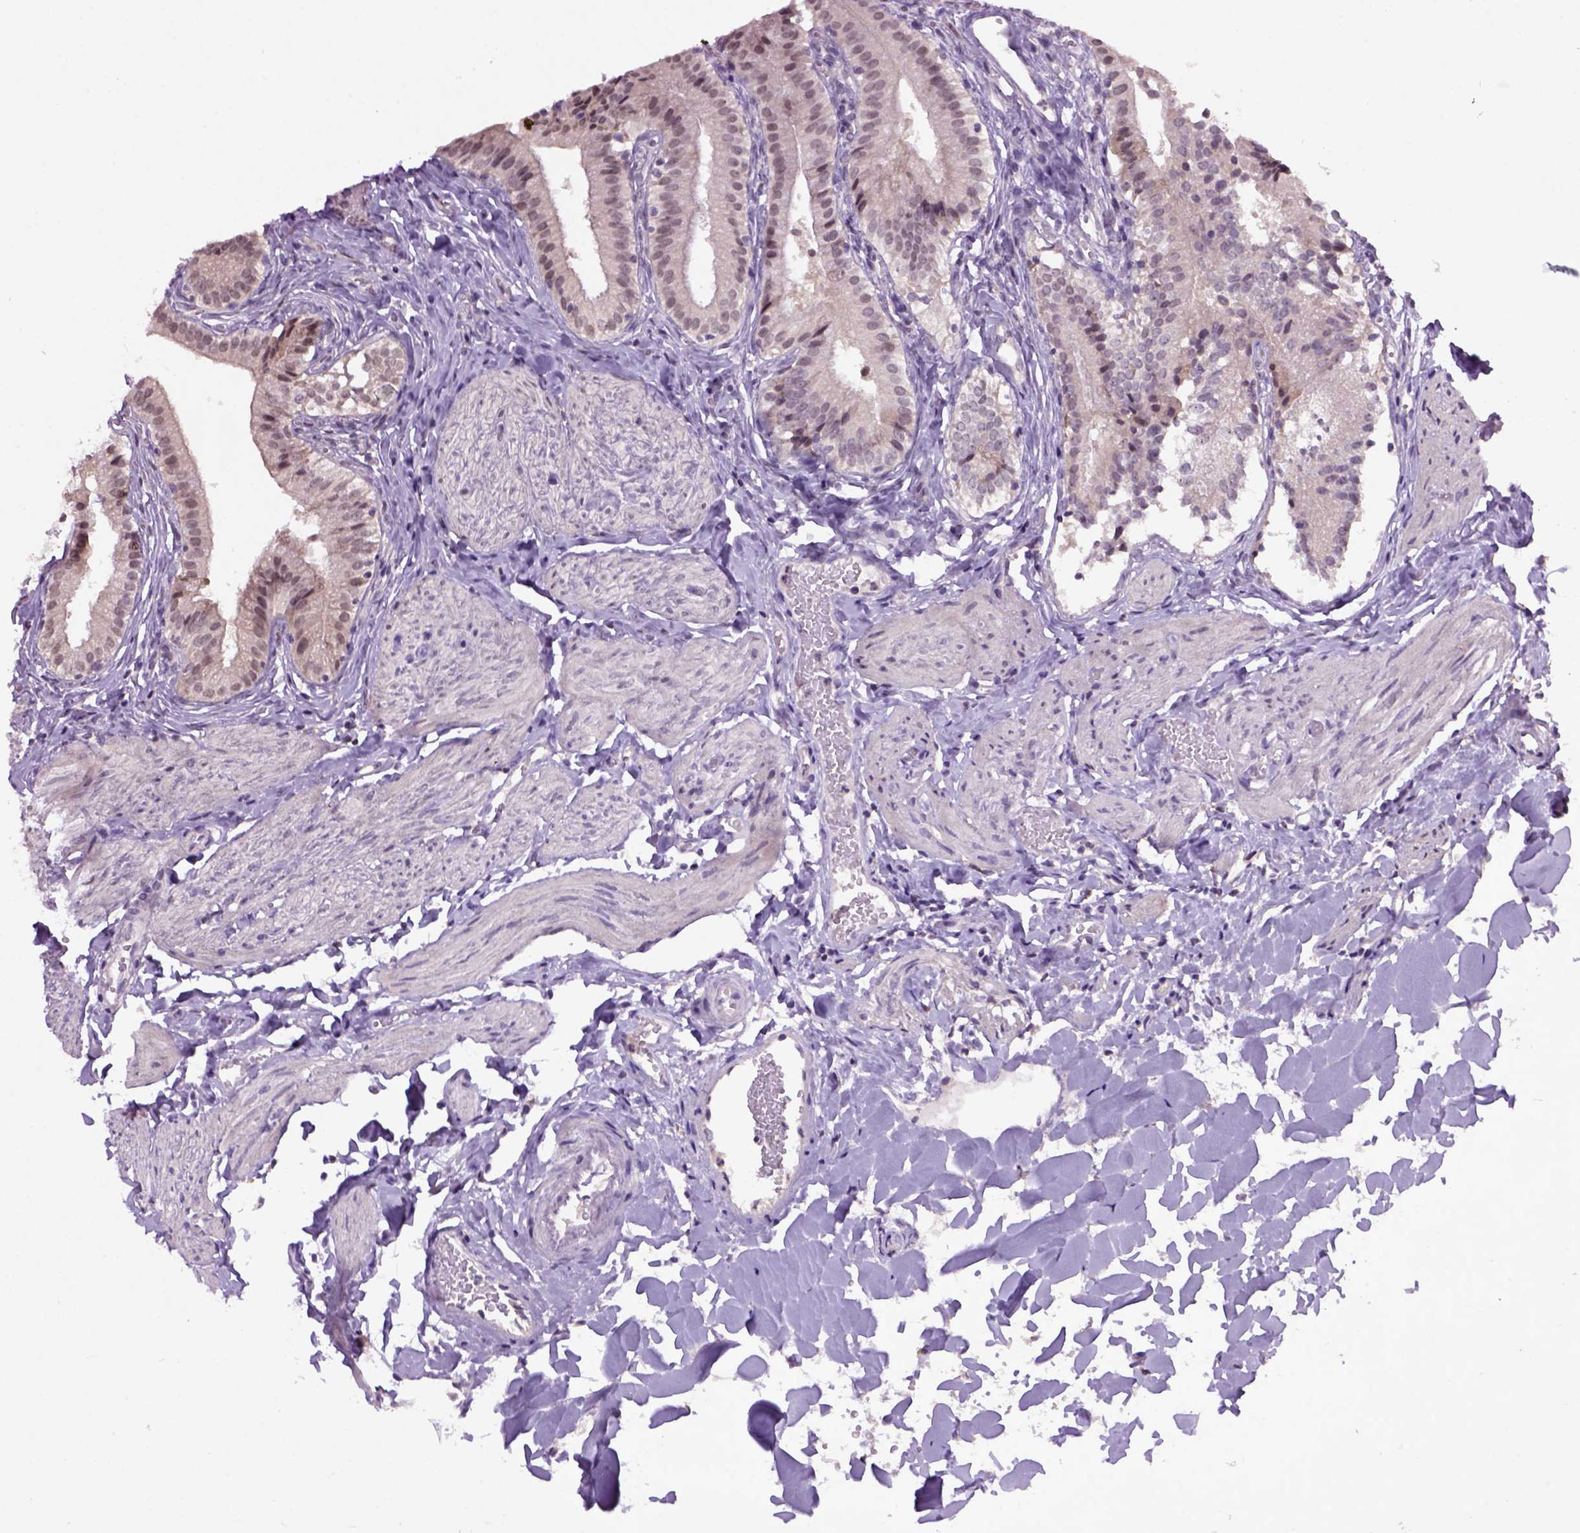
{"staining": {"intensity": "weak", "quantity": "25%-75%", "location": "cytoplasmic/membranous,nuclear"}, "tissue": "gallbladder", "cell_type": "Glandular cells", "image_type": "normal", "snomed": [{"axis": "morphology", "description": "Normal tissue, NOS"}, {"axis": "topography", "description": "Gallbladder"}], "caption": "Glandular cells exhibit weak cytoplasmic/membranous,nuclear staining in approximately 25%-75% of cells in normal gallbladder.", "gene": "RAB43", "patient": {"sex": "female", "age": 47}}